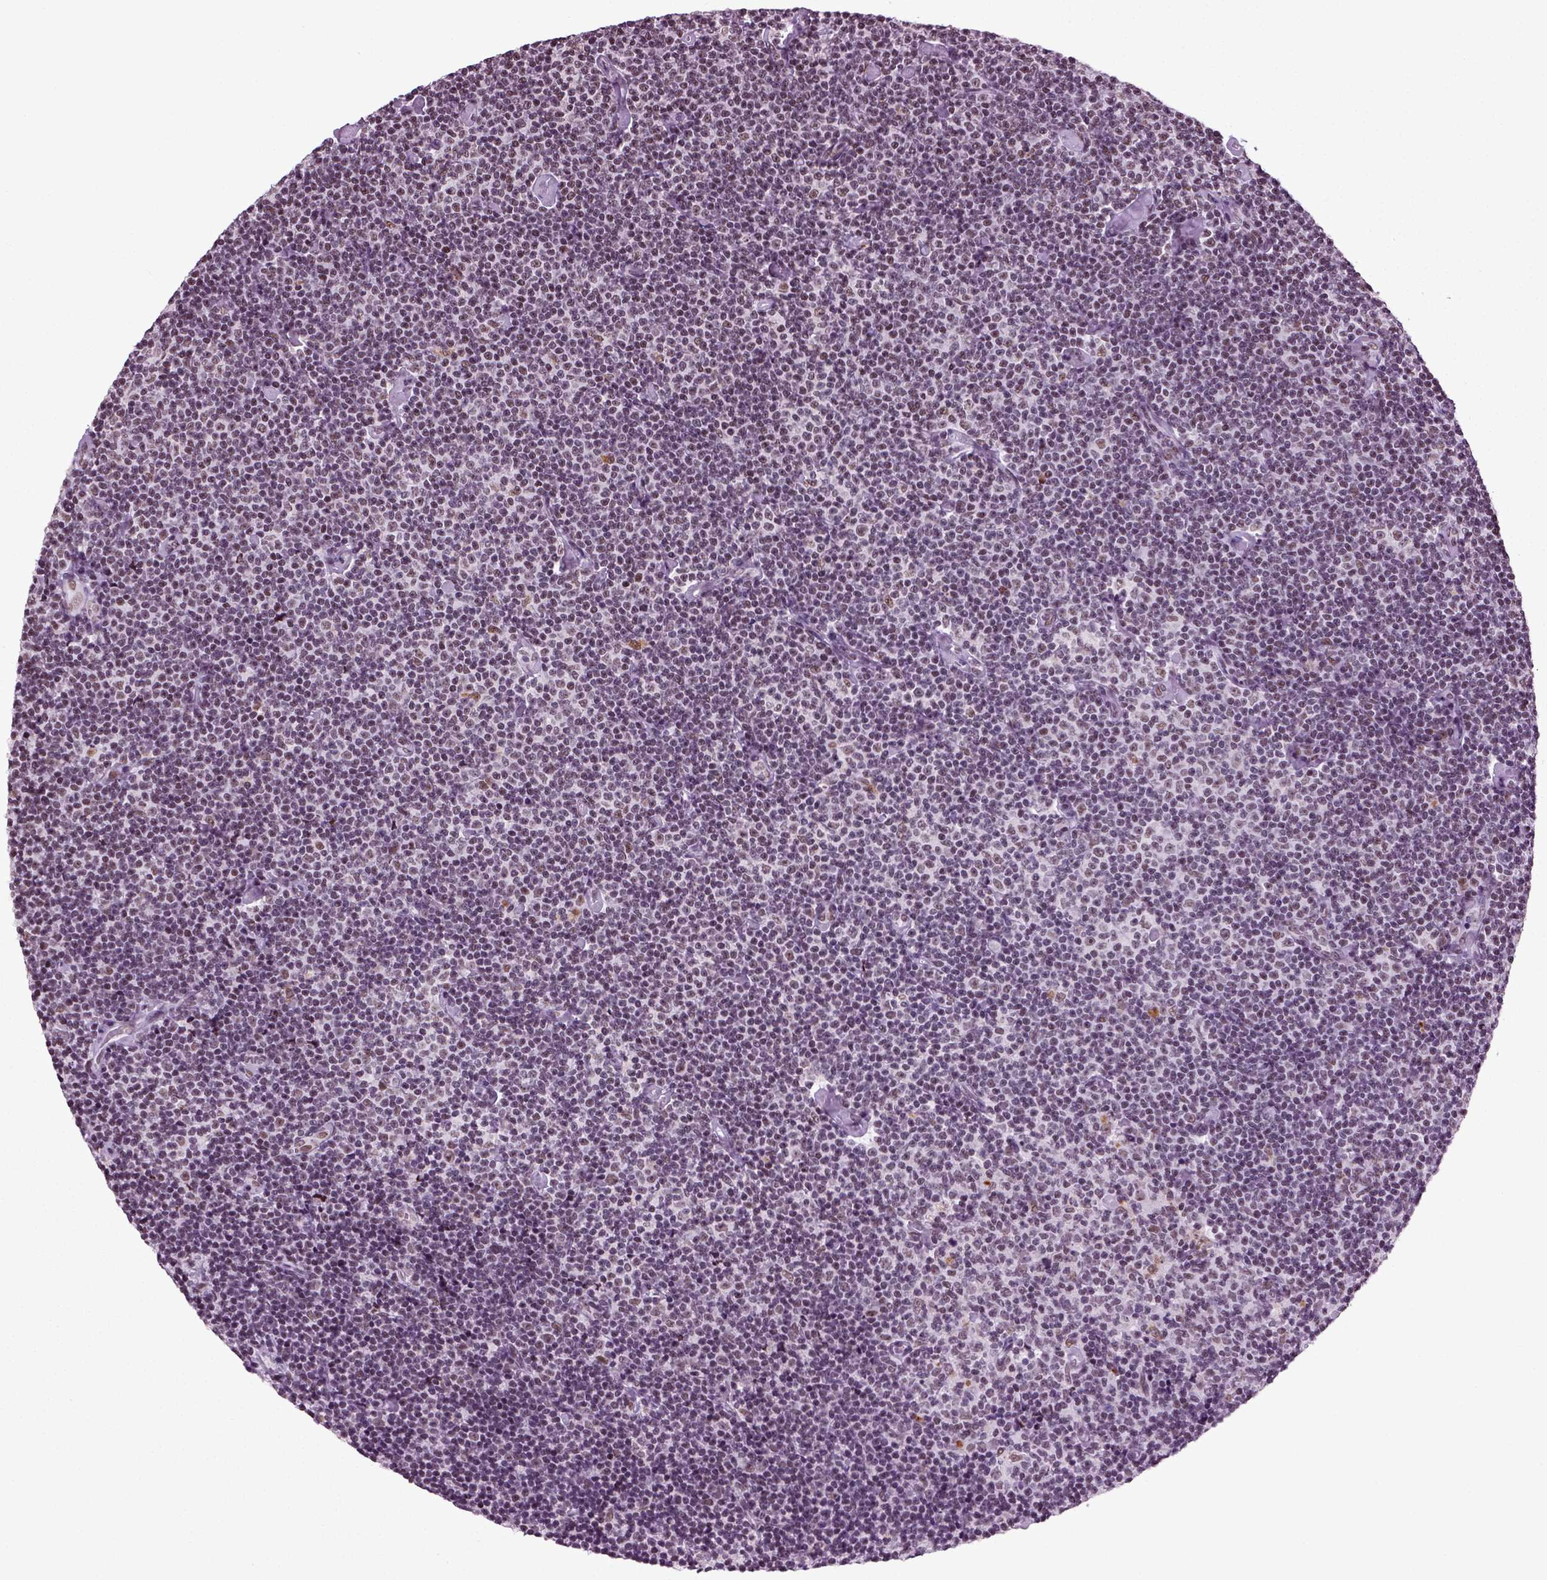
{"staining": {"intensity": "negative", "quantity": "none", "location": "none"}, "tissue": "lymphoma", "cell_type": "Tumor cells", "image_type": "cancer", "snomed": [{"axis": "morphology", "description": "Malignant lymphoma, non-Hodgkin's type, Low grade"}, {"axis": "topography", "description": "Lymph node"}], "caption": "This is a micrograph of immunohistochemistry (IHC) staining of lymphoma, which shows no positivity in tumor cells.", "gene": "RCOR3", "patient": {"sex": "male", "age": 81}}